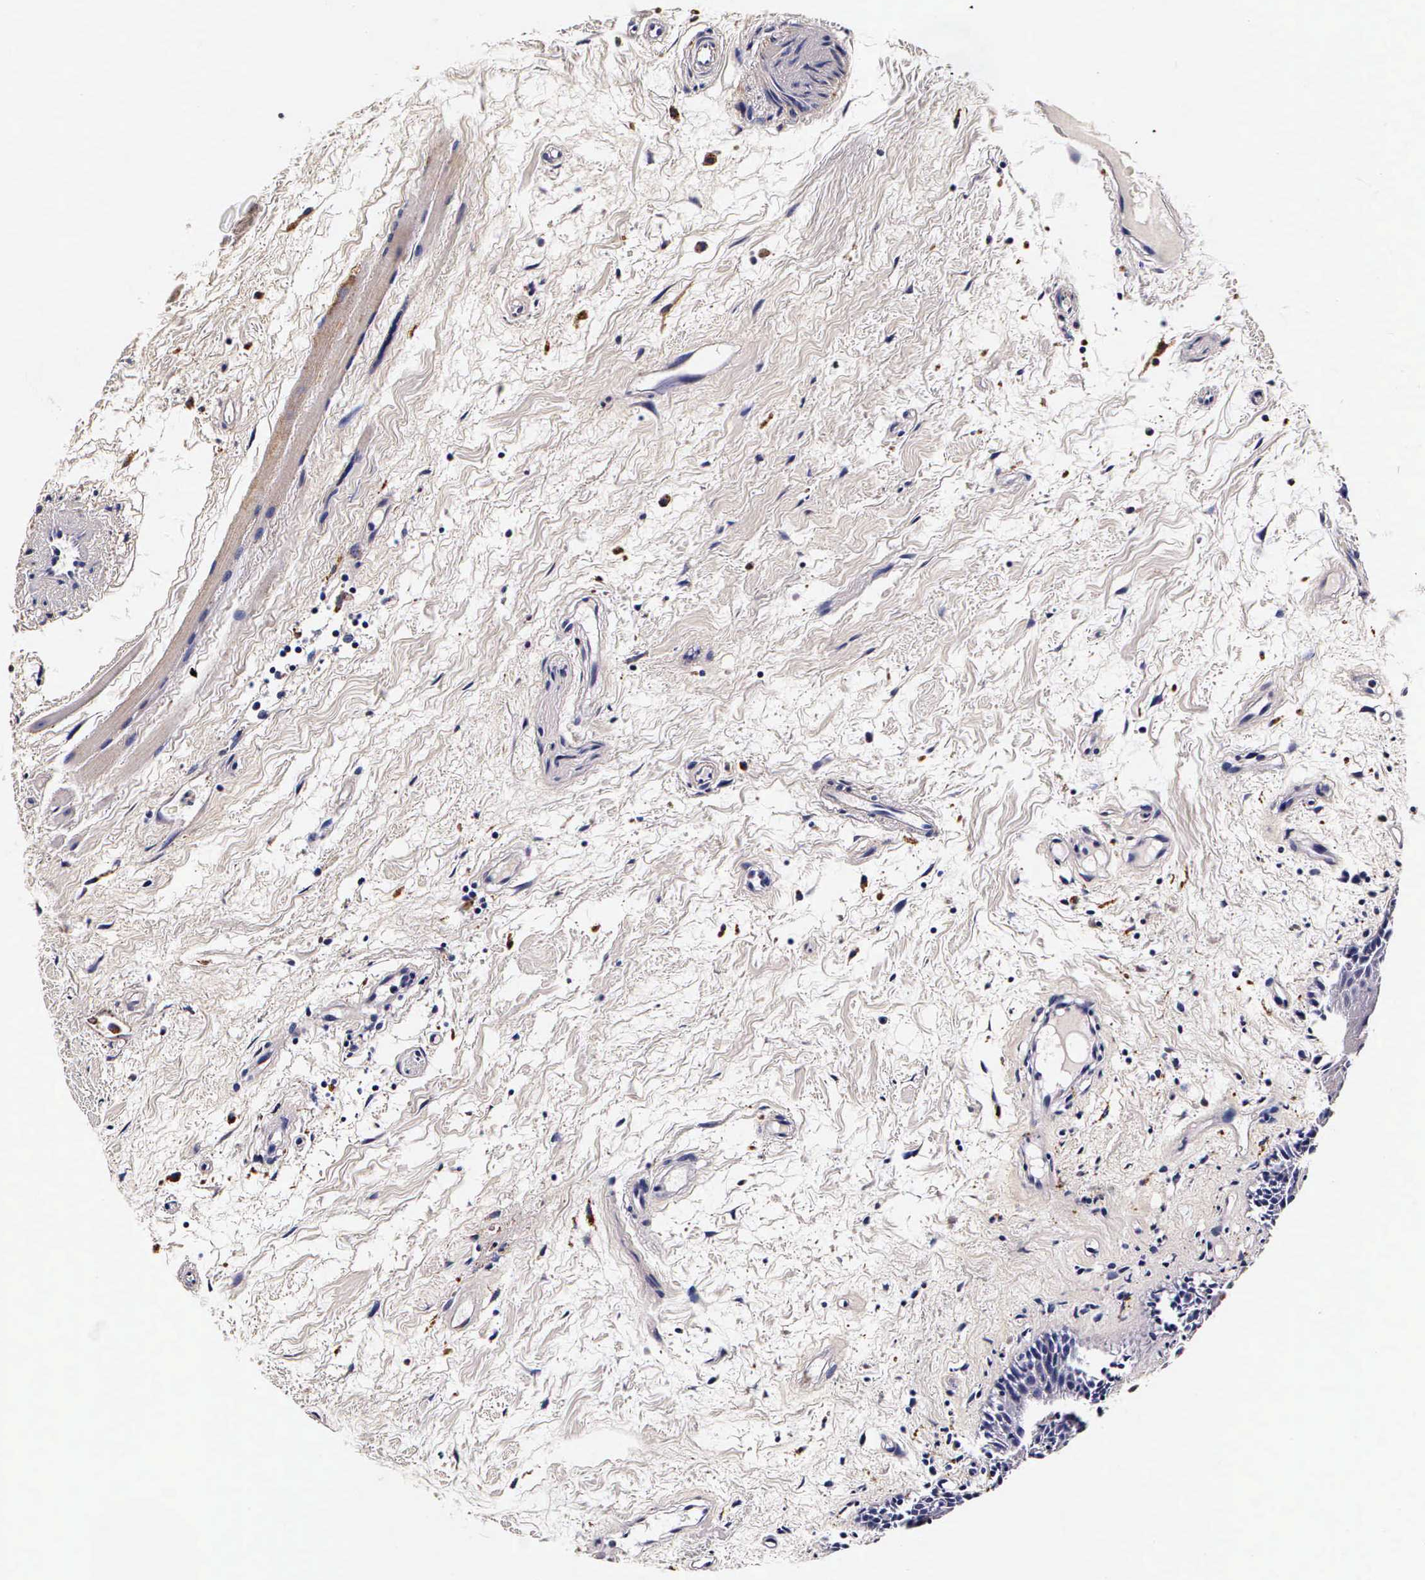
{"staining": {"intensity": "weak", "quantity": "<25%", "location": "cytoplasmic/membranous"}, "tissue": "oral mucosa", "cell_type": "Squamous epithelial cells", "image_type": "normal", "snomed": [{"axis": "morphology", "description": "Normal tissue, NOS"}, {"axis": "topography", "description": "Oral tissue"}], "caption": "The photomicrograph displays no staining of squamous epithelial cells in normal oral mucosa.", "gene": "CTSB", "patient": {"sex": "female", "age": 79}}